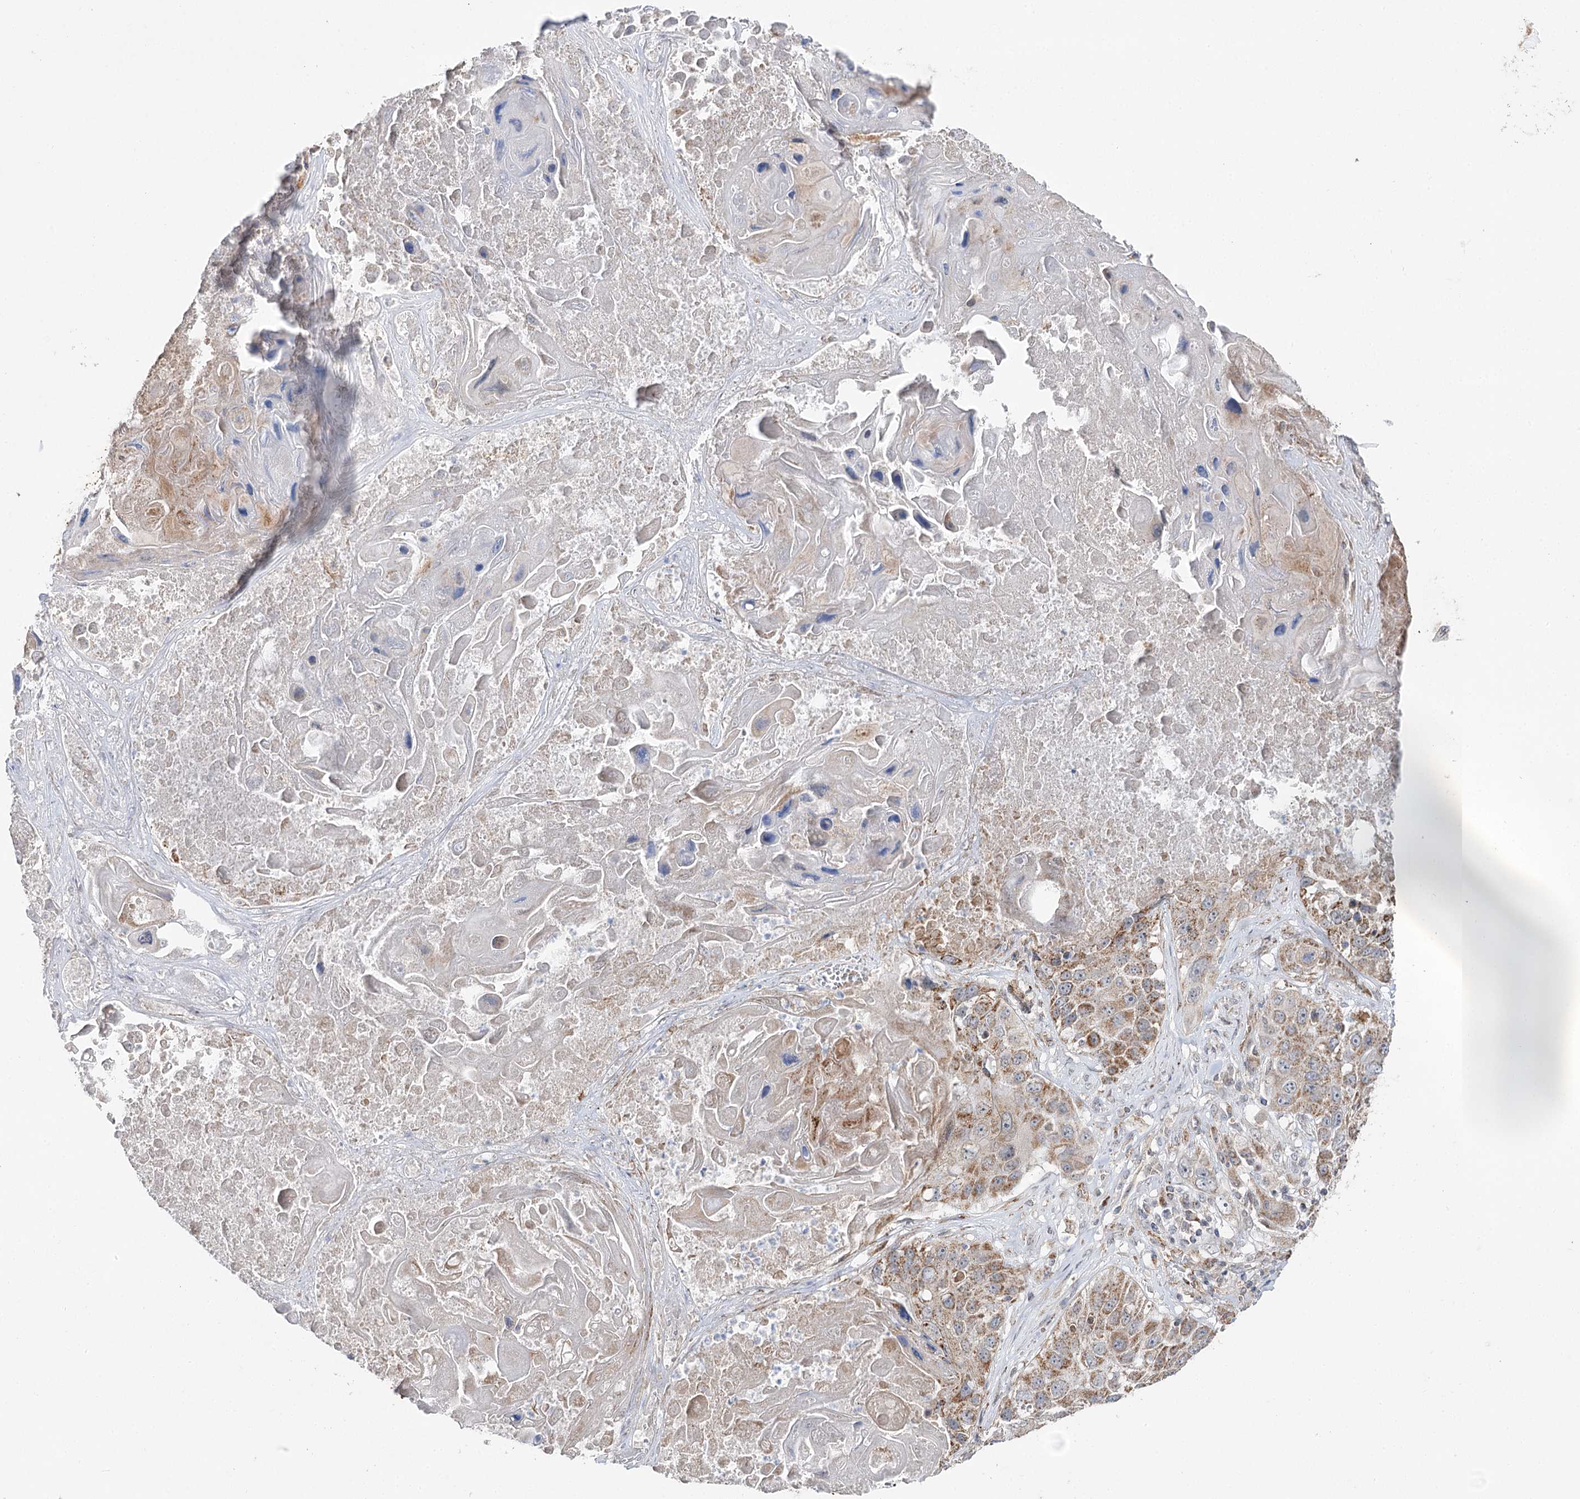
{"staining": {"intensity": "moderate", "quantity": ">75%", "location": "cytoplasmic/membranous"}, "tissue": "lung cancer", "cell_type": "Tumor cells", "image_type": "cancer", "snomed": [{"axis": "morphology", "description": "Squamous cell carcinoma, NOS"}, {"axis": "topography", "description": "Lung"}], "caption": "Lung squamous cell carcinoma stained with immunohistochemistry (IHC) displays moderate cytoplasmic/membranous expression in about >75% of tumor cells. The protein of interest is shown in brown color, while the nuclei are stained blue.", "gene": "CBR4", "patient": {"sex": "male", "age": 61}}